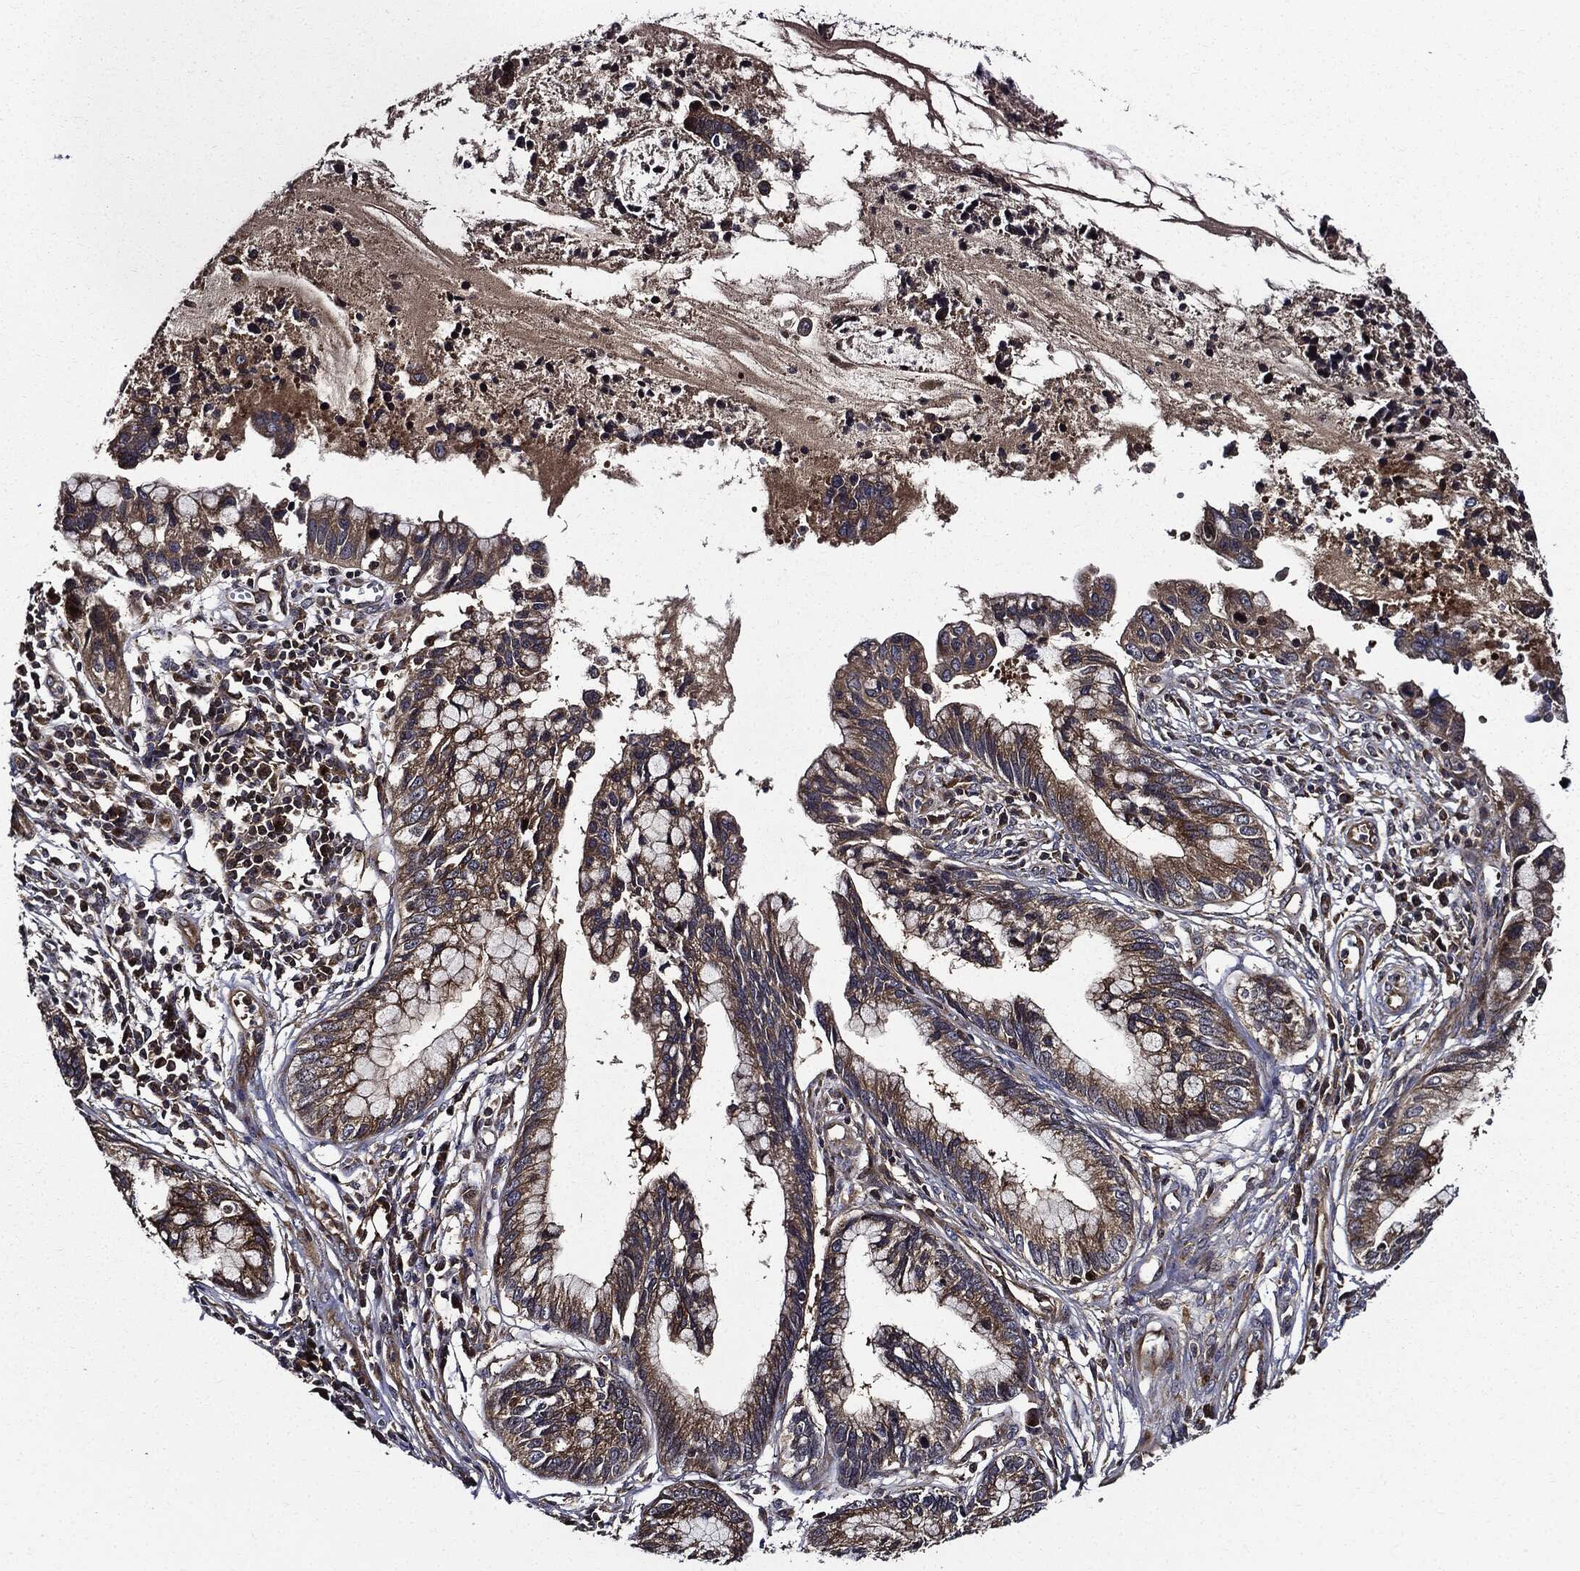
{"staining": {"intensity": "strong", "quantity": "25%-75%", "location": "cytoplasmic/membranous"}, "tissue": "cervical cancer", "cell_type": "Tumor cells", "image_type": "cancer", "snomed": [{"axis": "morphology", "description": "Adenocarcinoma, NOS"}, {"axis": "topography", "description": "Cervix"}], "caption": "This image reveals cervical cancer stained with immunohistochemistry (IHC) to label a protein in brown. The cytoplasmic/membranous of tumor cells show strong positivity for the protein. Nuclei are counter-stained blue.", "gene": "HTT", "patient": {"sex": "female", "age": 44}}